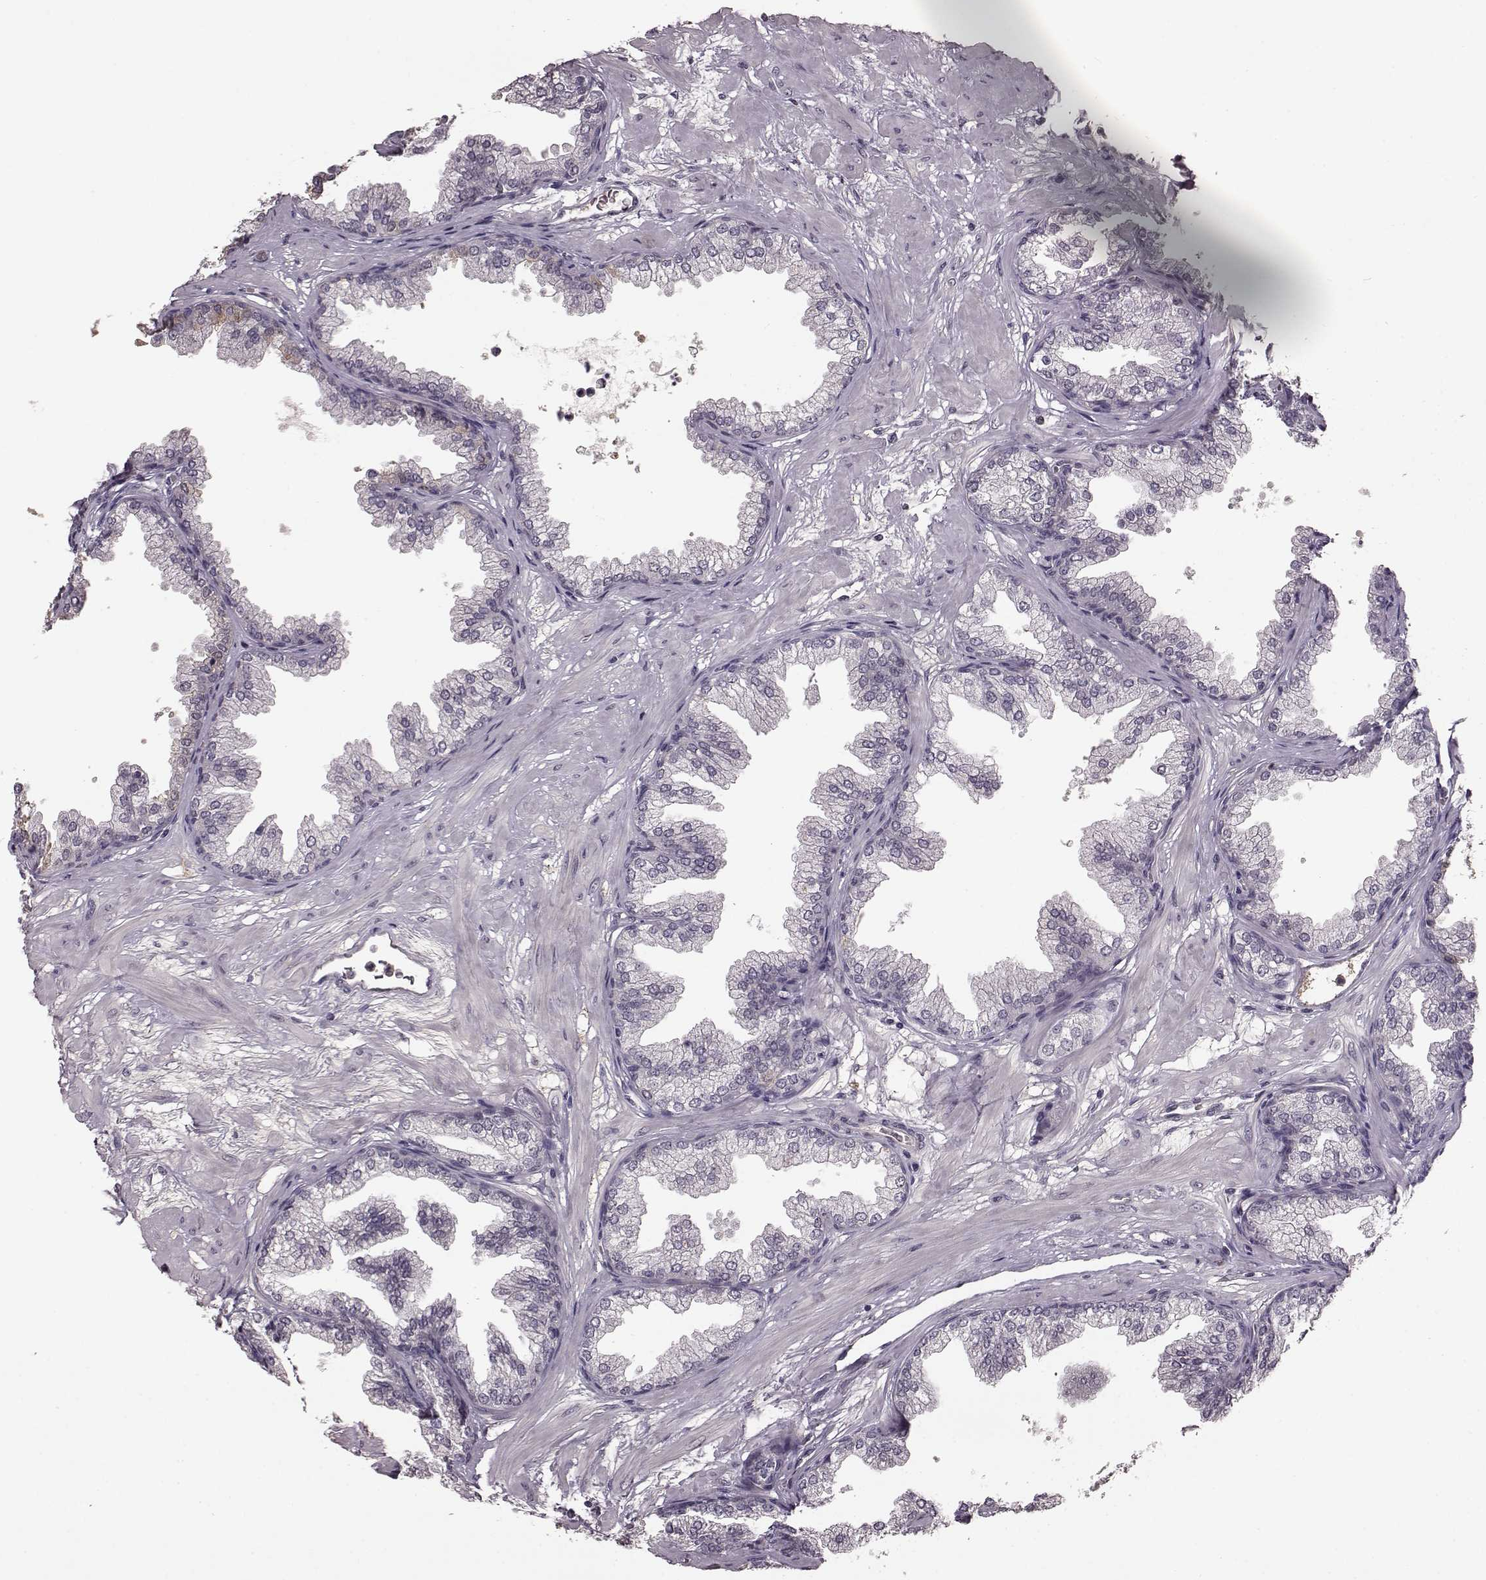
{"staining": {"intensity": "negative", "quantity": "none", "location": "none"}, "tissue": "prostate", "cell_type": "Glandular cells", "image_type": "normal", "snomed": [{"axis": "morphology", "description": "Normal tissue, NOS"}, {"axis": "topography", "description": "Prostate"}], "caption": "Human prostate stained for a protein using IHC shows no expression in glandular cells.", "gene": "NRL", "patient": {"sex": "male", "age": 37}}